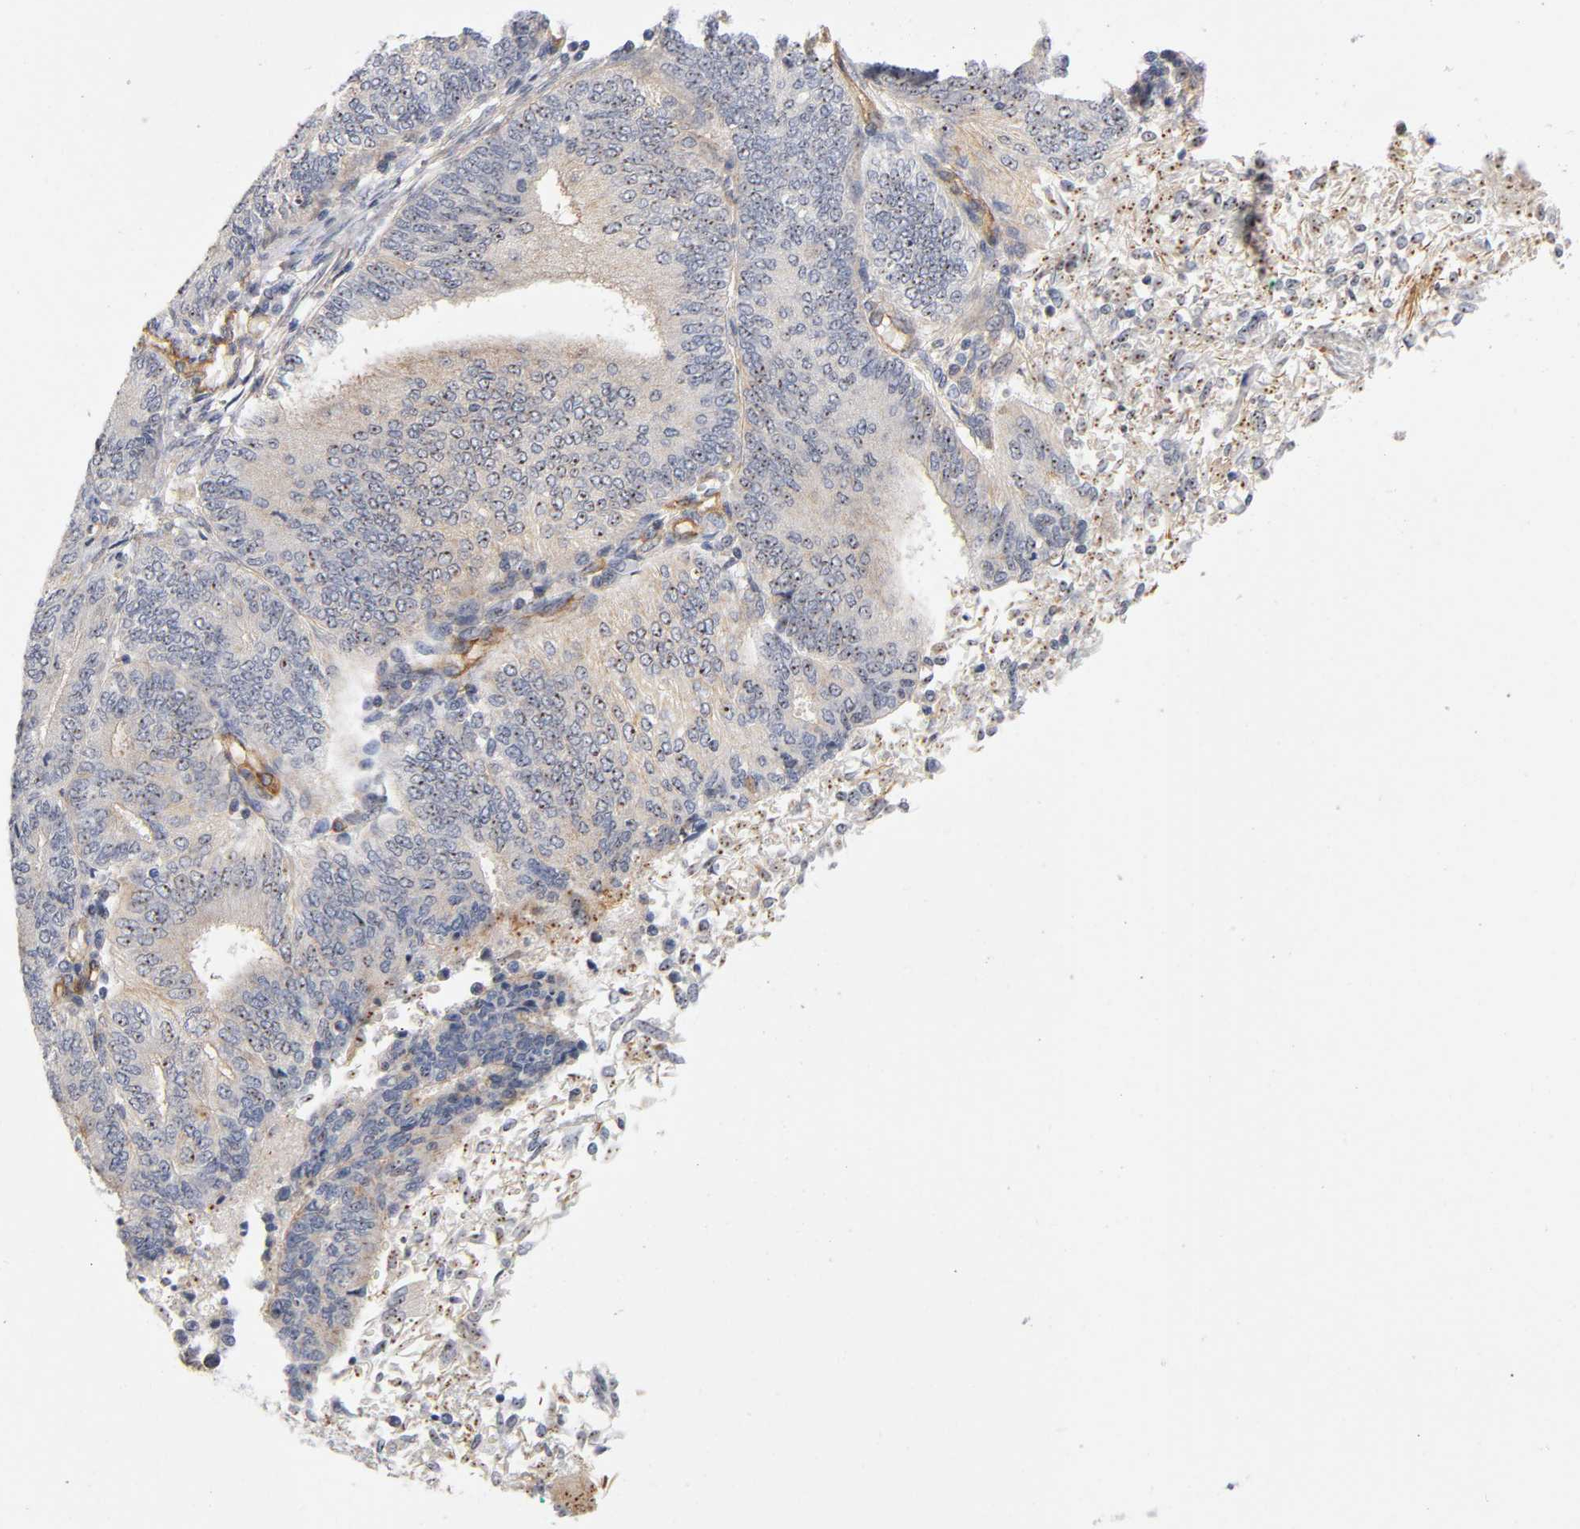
{"staining": {"intensity": "strong", "quantity": ">75%", "location": "cytoplasmic/membranous,nuclear"}, "tissue": "endometrial cancer", "cell_type": "Tumor cells", "image_type": "cancer", "snomed": [{"axis": "morphology", "description": "Adenocarcinoma, NOS"}, {"axis": "topography", "description": "Endometrium"}], "caption": "A photomicrograph of human endometrial cancer (adenocarcinoma) stained for a protein displays strong cytoplasmic/membranous and nuclear brown staining in tumor cells.", "gene": "PLD1", "patient": {"sex": "female", "age": 55}}